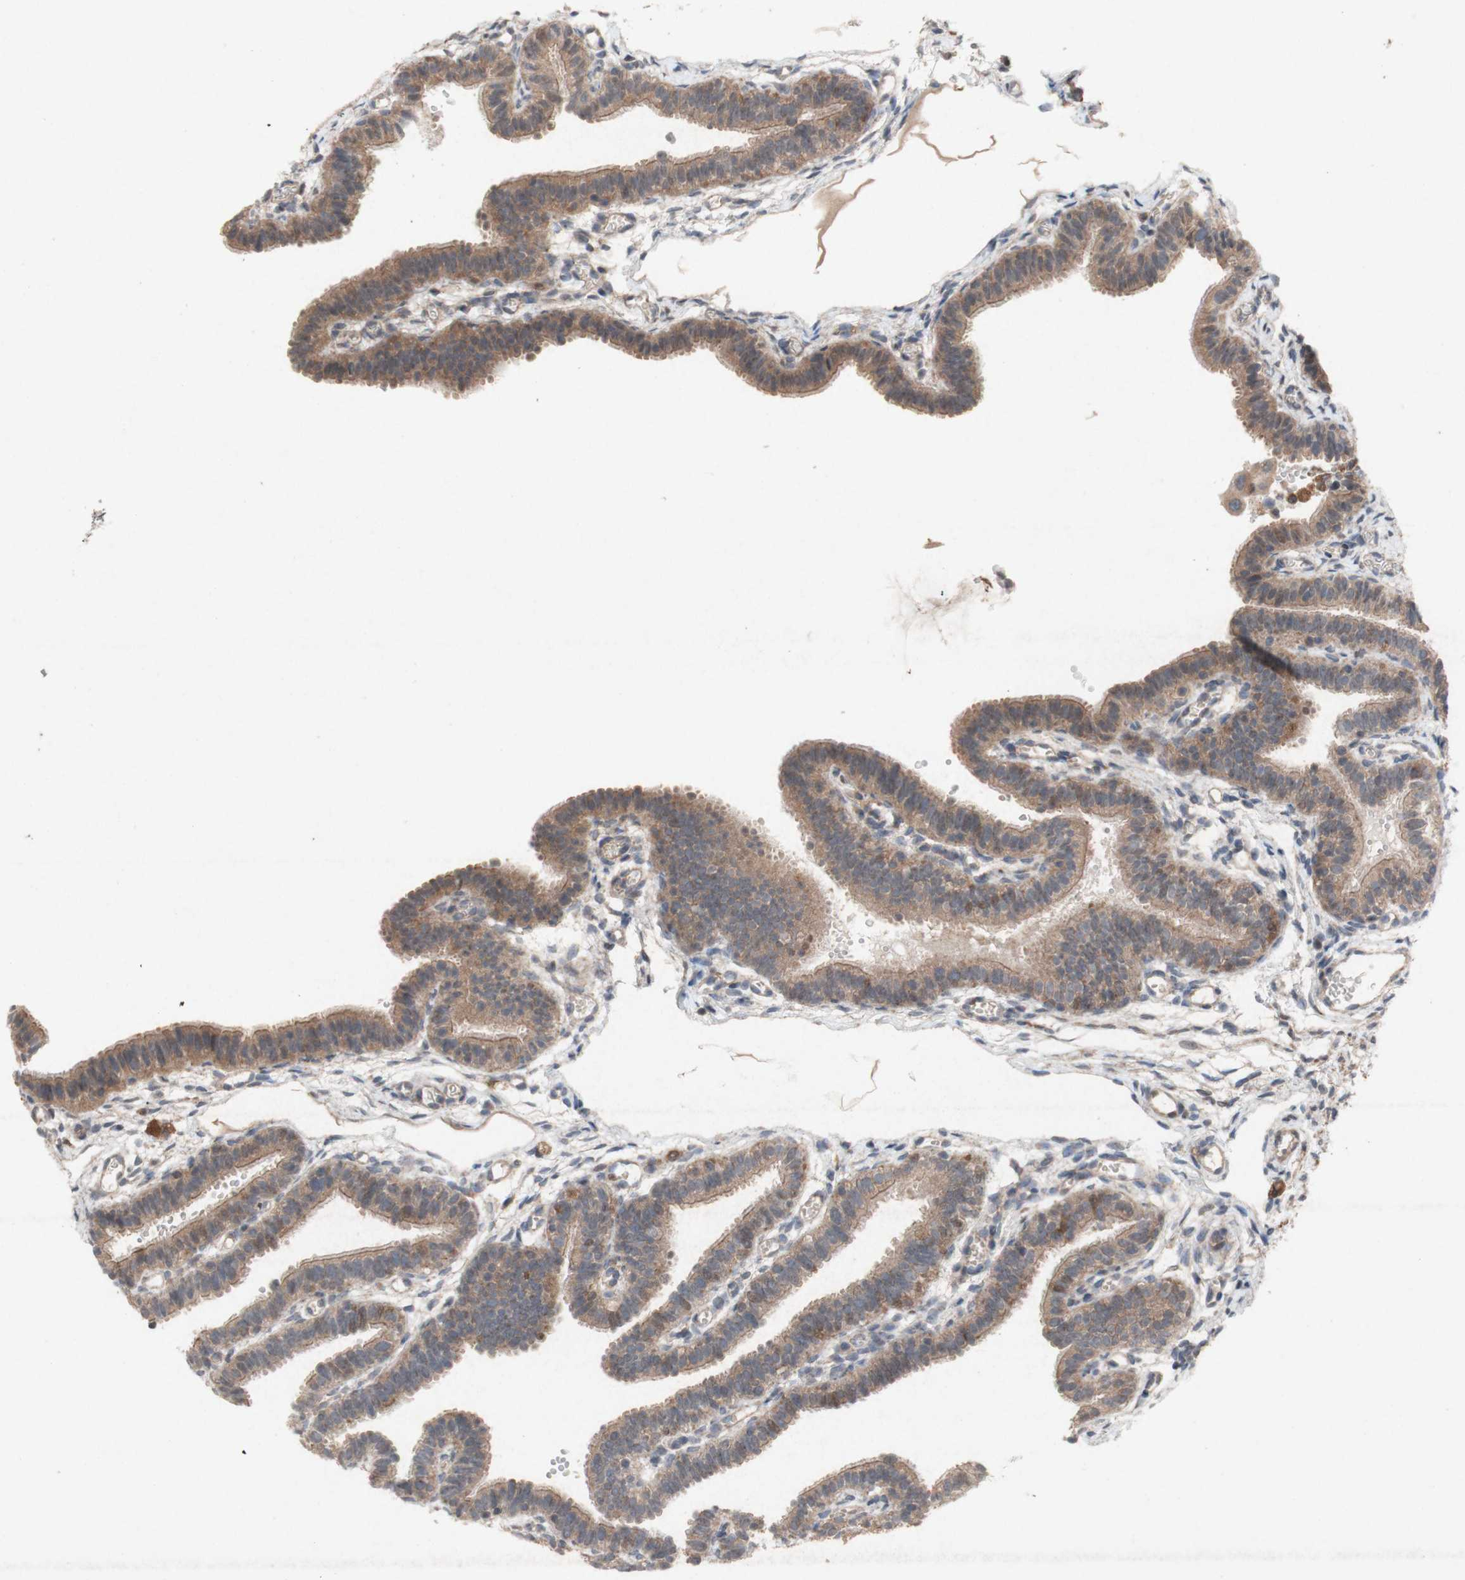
{"staining": {"intensity": "moderate", "quantity": ">75%", "location": "cytoplasmic/membranous"}, "tissue": "fallopian tube", "cell_type": "Glandular cells", "image_type": "normal", "snomed": [{"axis": "morphology", "description": "Normal tissue, NOS"}, {"axis": "topography", "description": "Fallopian tube"}, {"axis": "topography", "description": "Placenta"}], "caption": "This is a micrograph of immunohistochemistry (IHC) staining of benign fallopian tube, which shows moderate expression in the cytoplasmic/membranous of glandular cells.", "gene": "ATP6V1F", "patient": {"sex": "female", "age": 34}}